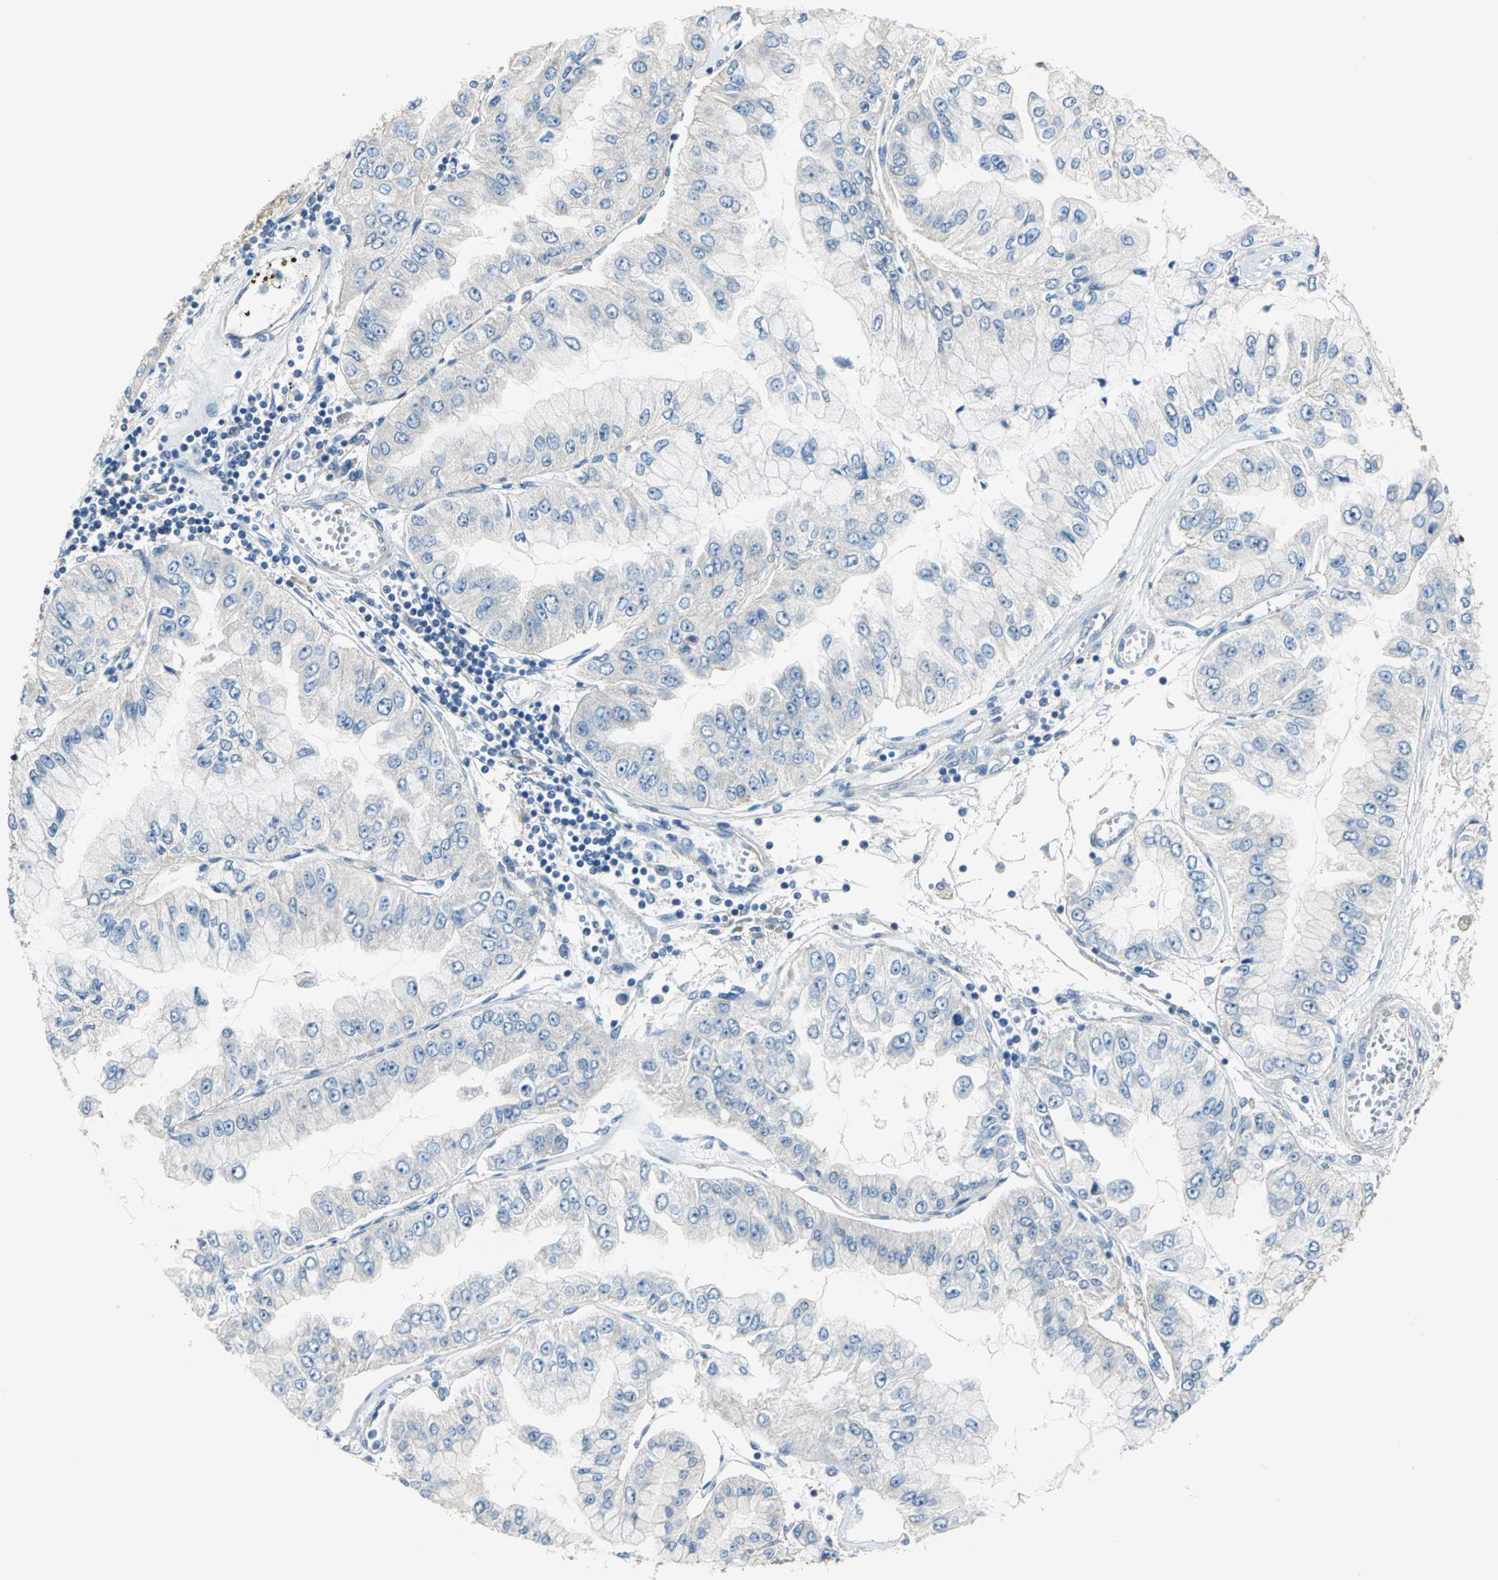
{"staining": {"intensity": "negative", "quantity": "none", "location": "none"}, "tissue": "liver cancer", "cell_type": "Tumor cells", "image_type": "cancer", "snomed": [{"axis": "morphology", "description": "Cholangiocarcinoma"}, {"axis": "topography", "description": "Liver"}], "caption": "Micrograph shows no protein expression in tumor cells of cholangiocarcinoma (liver) tissue.", "gene": "DDX3Y", "patient": {"sex": "female", "age": 79}}